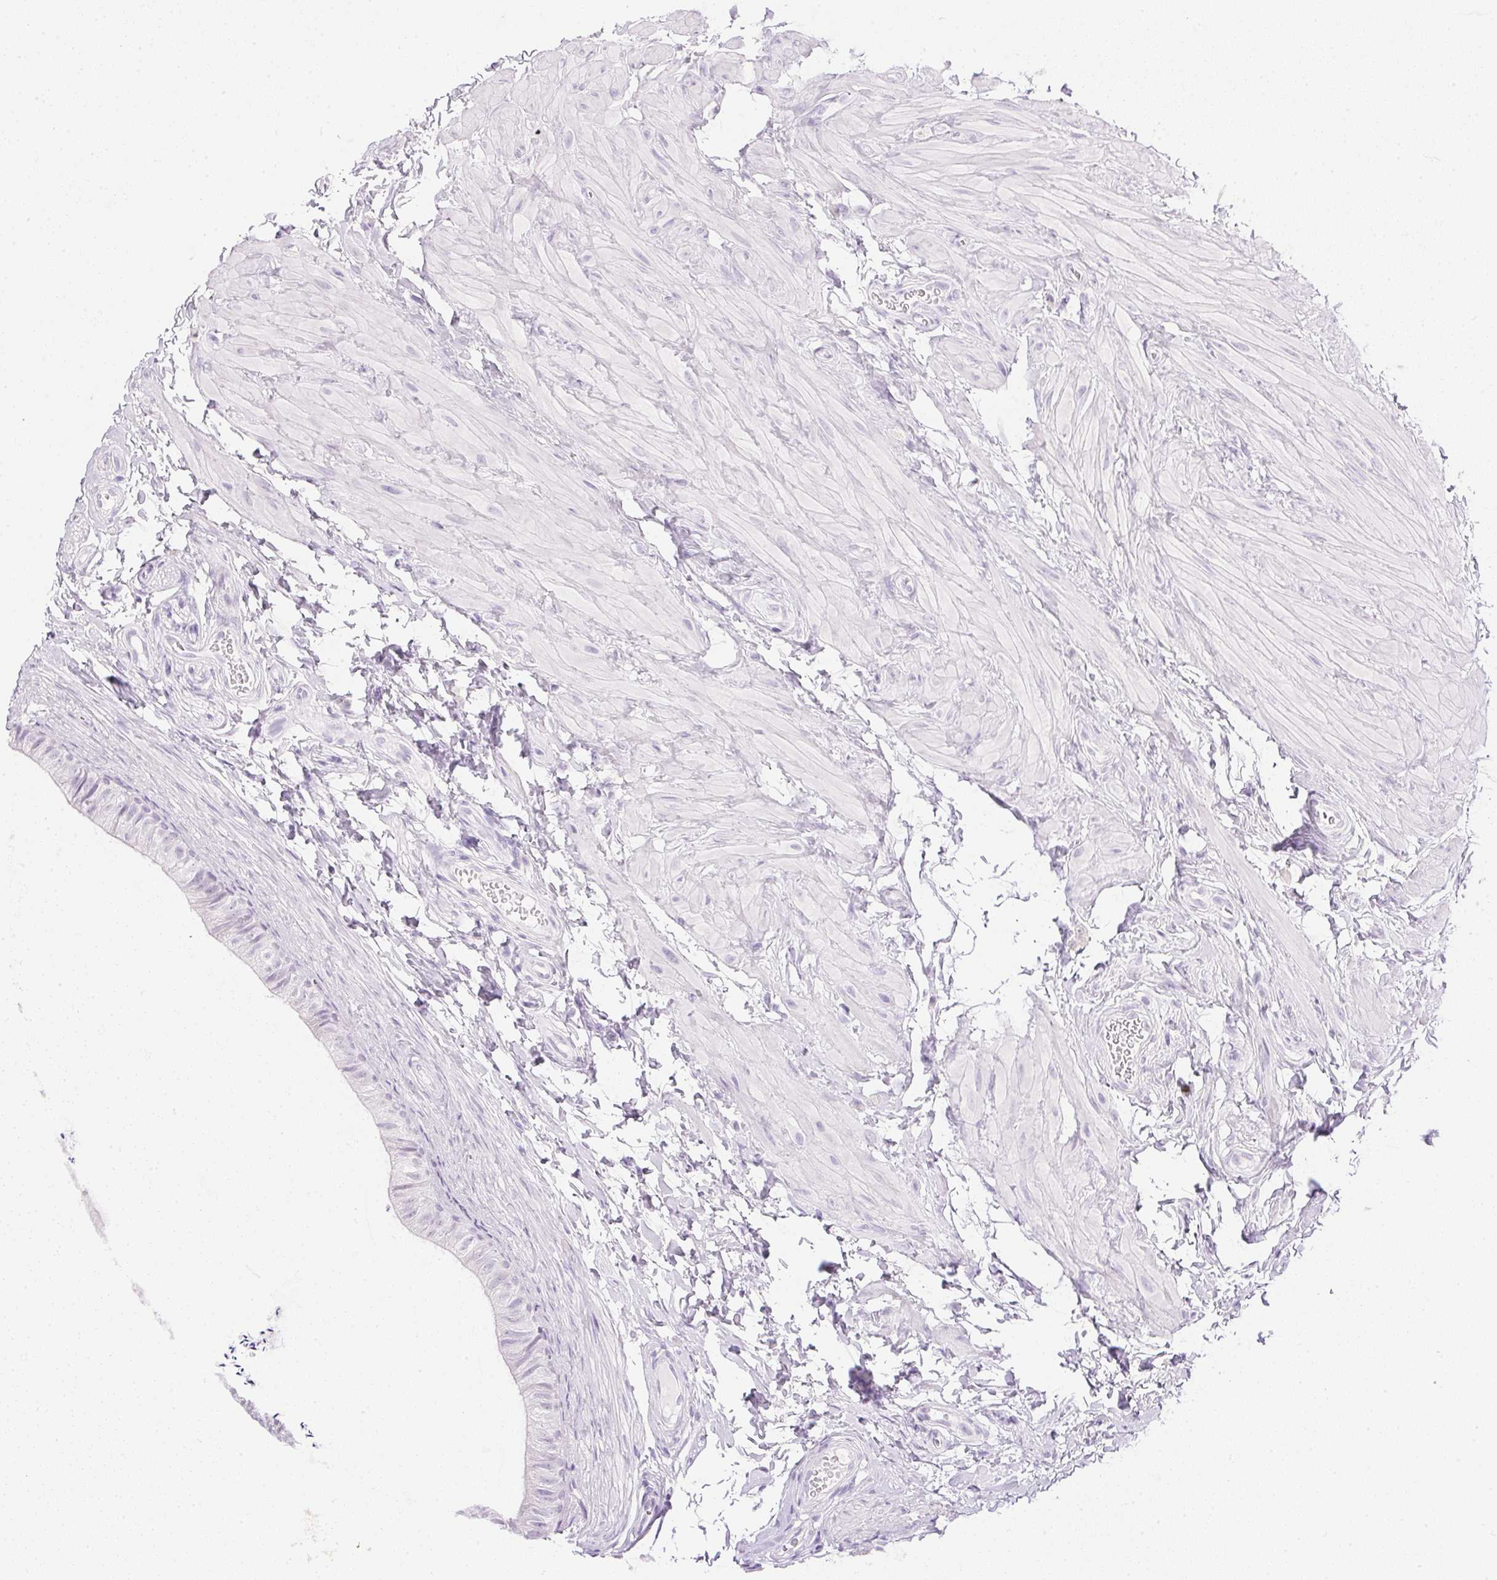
{"staining": {"intensity": "negative", "quantity": "none", "location": "none"}, "tissue": "epididymis", "cell_type": "Glandular cells", "image_type": "normal", "snomed": [{"axis": "morphology", "description": "Normal tissue, NOS"}, {"axis": "topography", "description": "Epididymis, spermatic cord, NOS"}, {"axis": "topography", "description": "Epididymis"}, {"axis": "topography", "description": "Peripheral nerve tissue"}], "caption": "Image shows no significant protein staining in glandular cells of benign epididymis. The staining was performed using DAB (3,3'-diaminobenzidine) to visualize the protein expression in brown, while the nuclei were stained in blue with hematoxylin (Magnification: 20x).", "gene": "CPB1", "patient": {"sex": "male", "age": 29}}